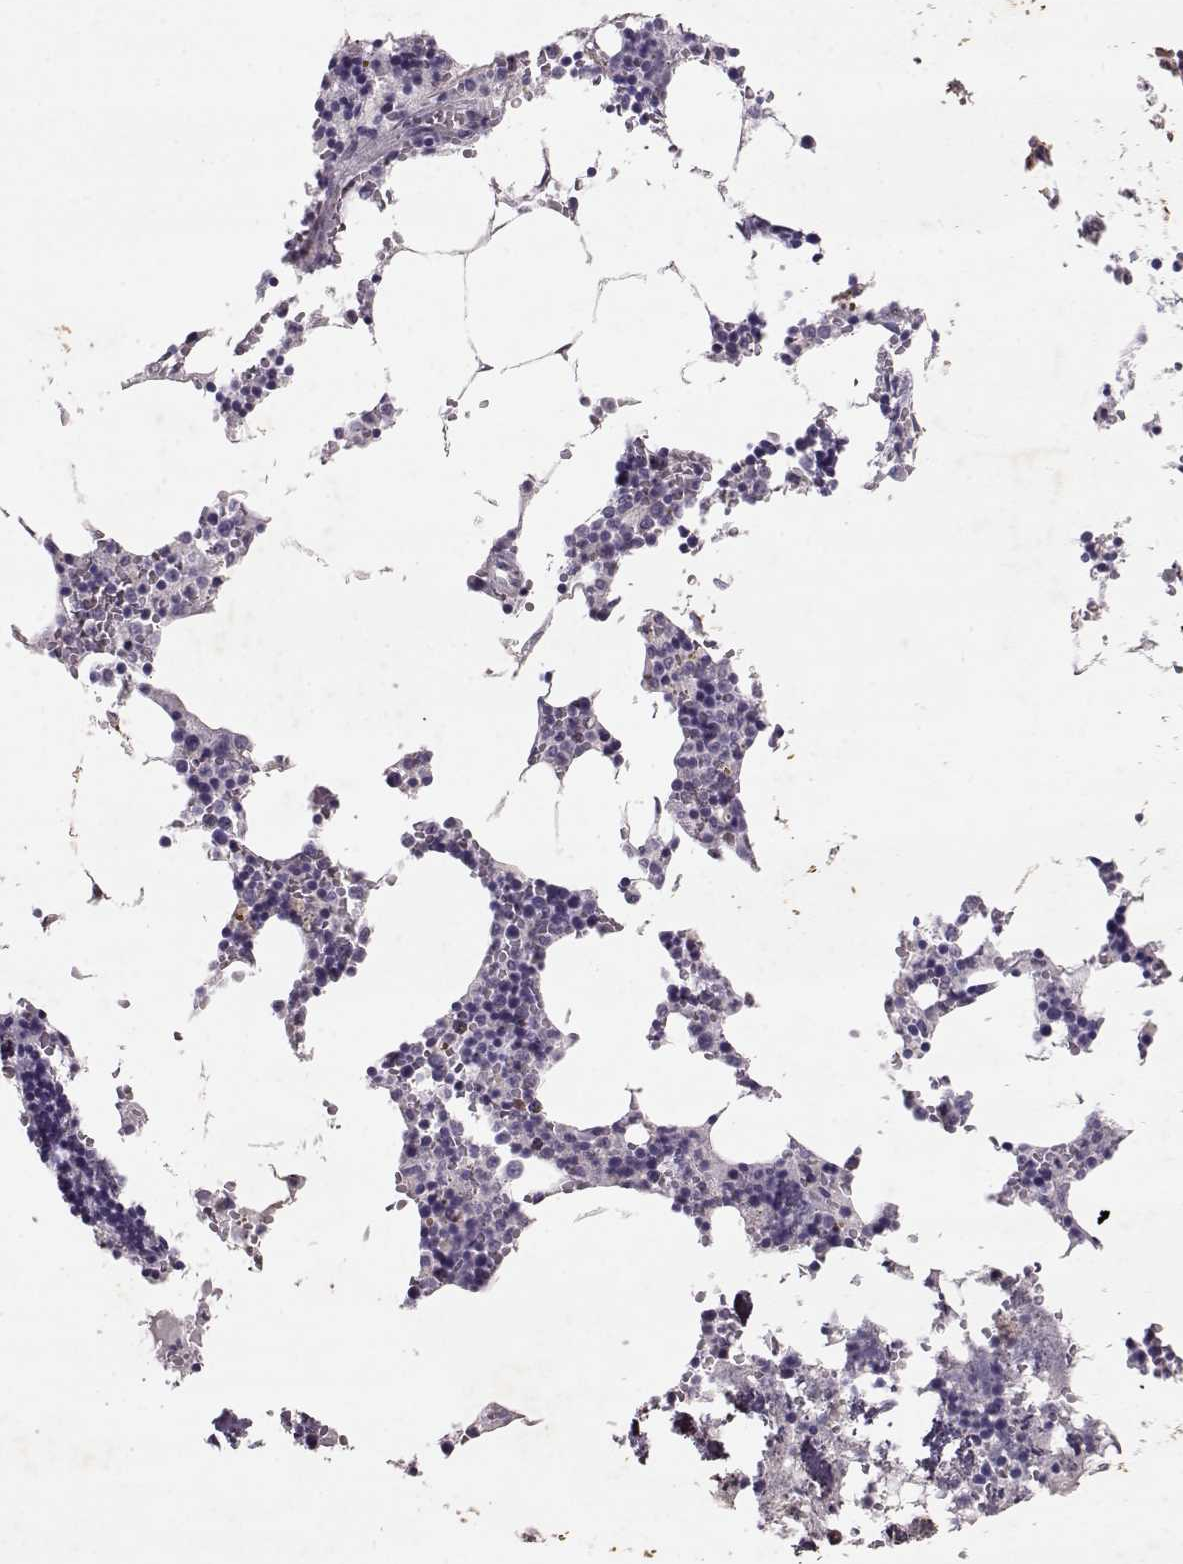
{"staining": {"intensity": "negative", "quantity": "none", "location": "none"}, "tissue": "bone marrow", "cell_type": "Hematopoietic cells", "image_type": "normal", "snomed": [{"axis": "morphology", "description": "Normal tissue, NOS"}, {"axis": "topography", "description": "Bone marrow"}], "caption": "A photomicrograph of bone marrow stained for a protein displays no brown staining in hematopoietic cells.", "gene": "RD3", "patient": {"sex": "male", "age": 54}}